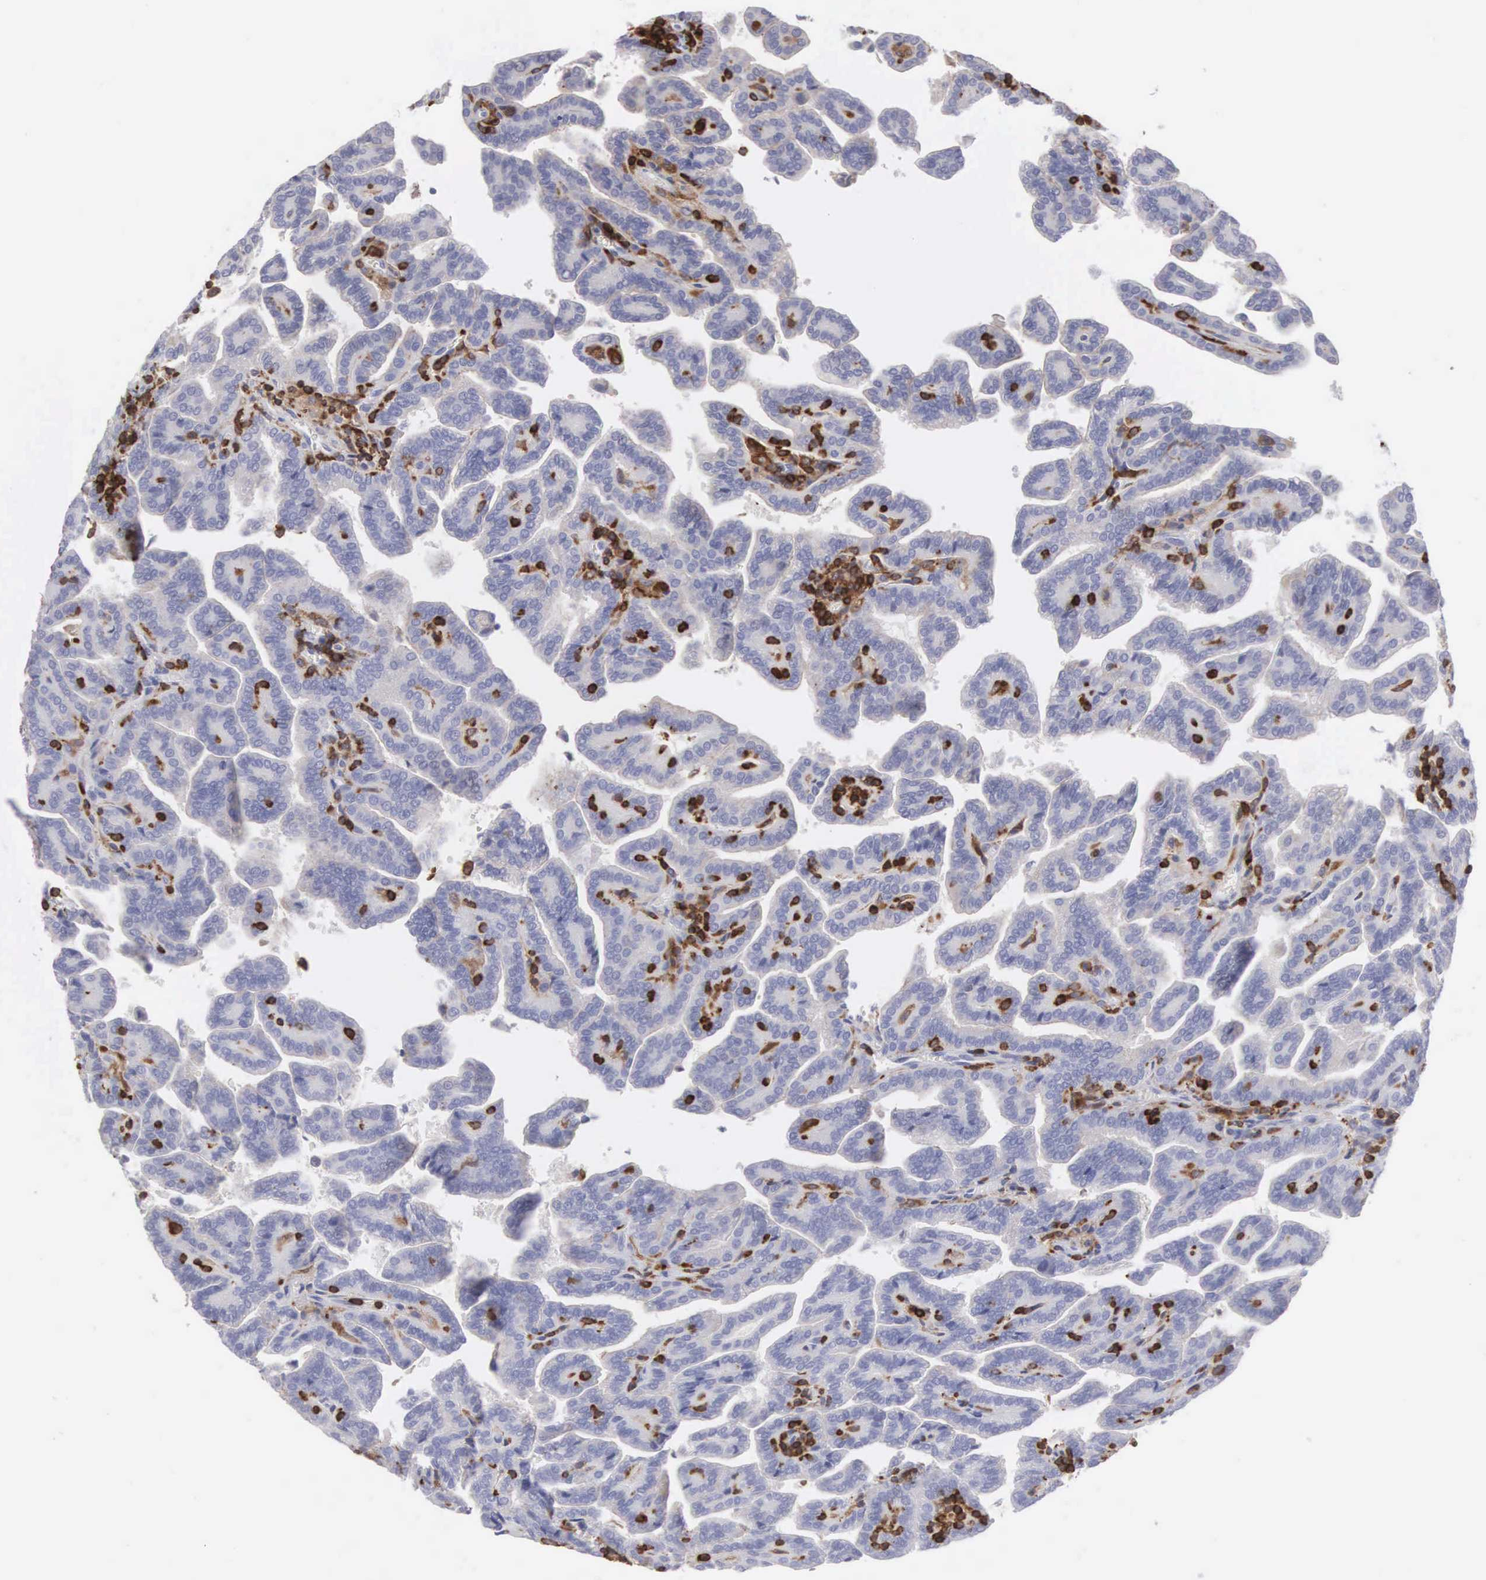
{"staining": {"intensity": "negative", "quantity": "none", "location": "none"}, "tissue": "renal cancer", "cell_type": "Tumor cells", "image_type": "cancer", "snomed": [{"axis": "morphology", "description": "Adenocarcinoma, NOS"}, {"axis": "topography", "description": "Kidney"}], "caption": "A photomicrograph of human adenocarcinoma (renal) is negative for staining in tumor cells.", "gene": "SH3BP1", "patient": {"sex": "male", "age": 61}}